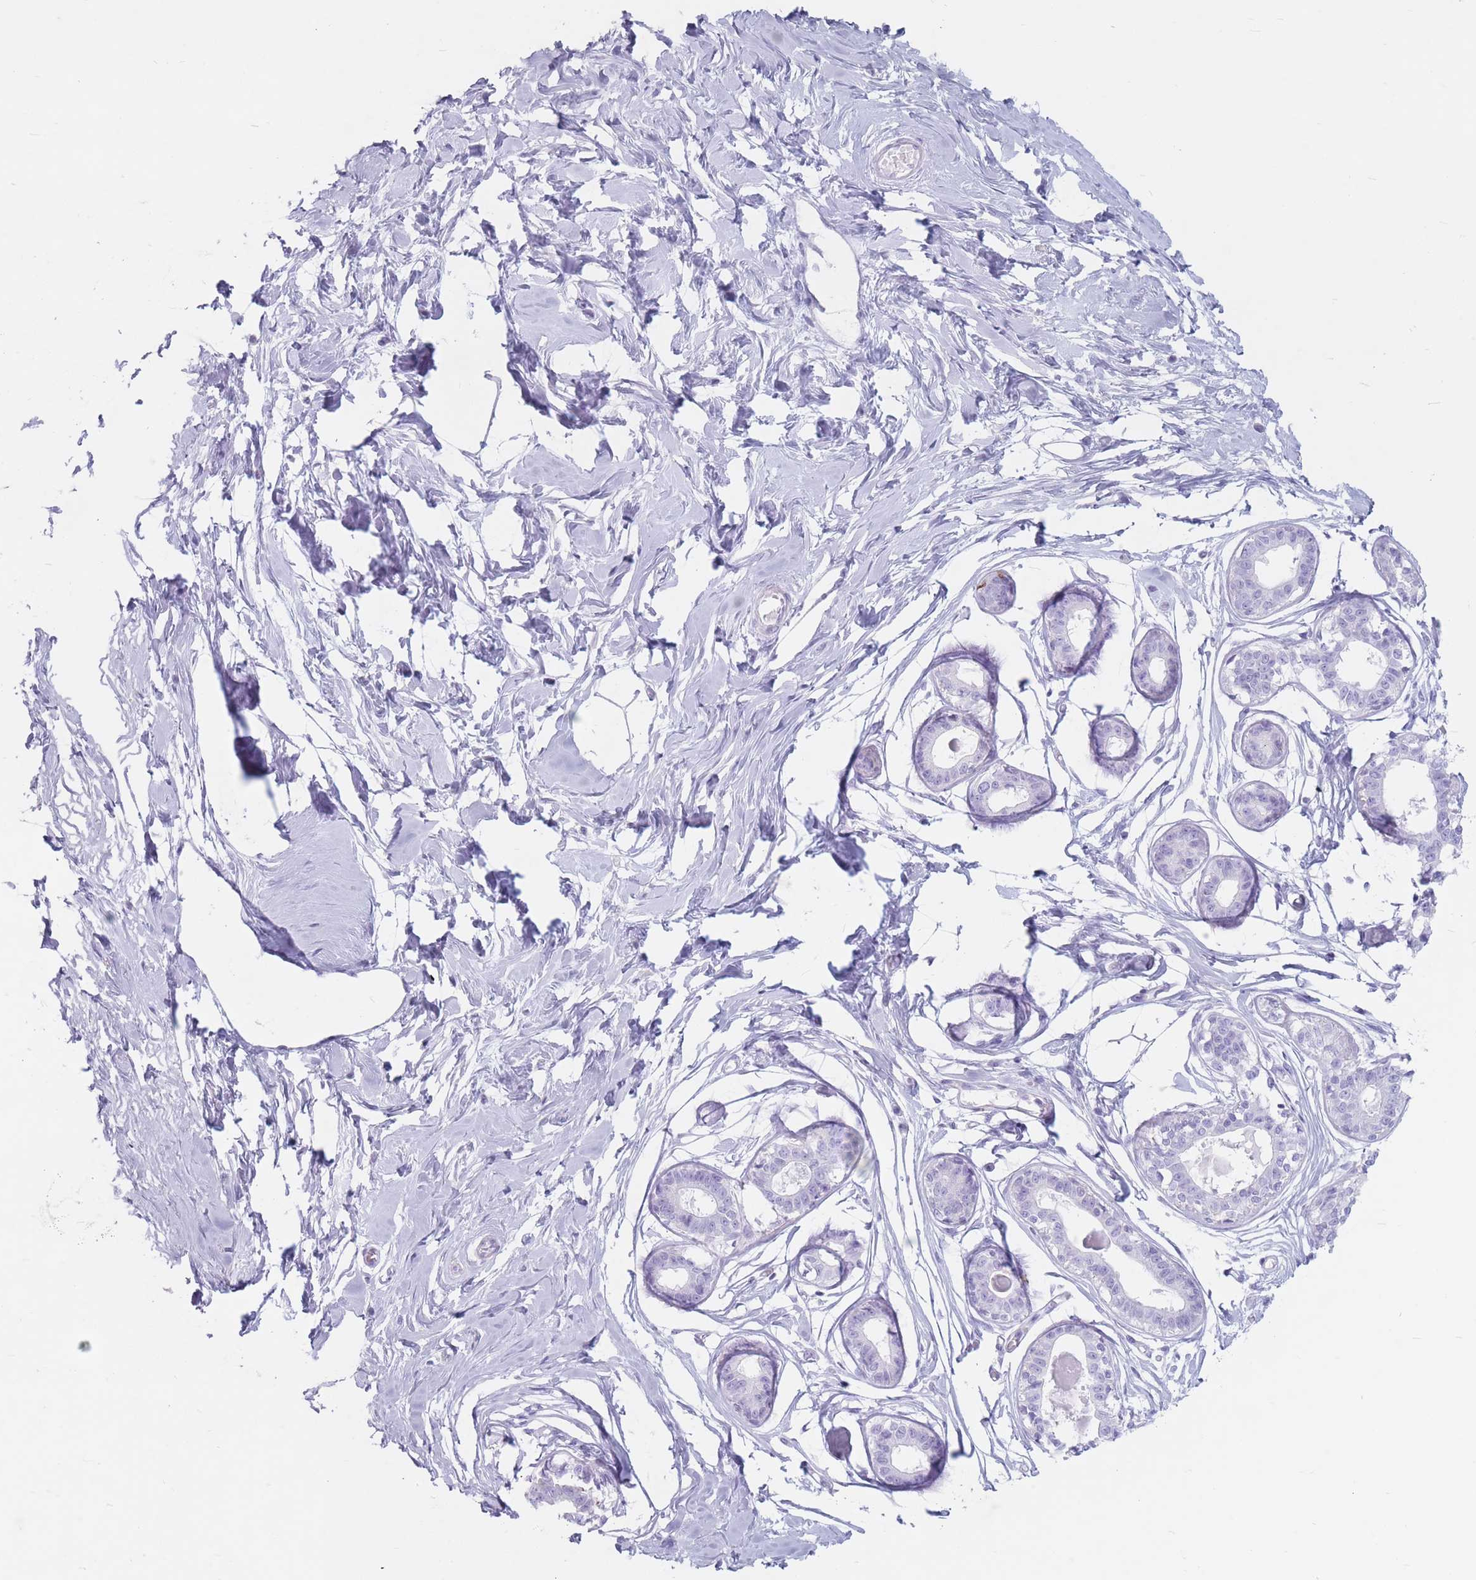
{"staining": {"intensity": "negative", "quantity": "none", "location": "none"}, "tissue": "breast", "cell_type": "Adipocytes", "image_type": "normal", "snomed": [{"axis": "morphology", "description": "Normal tissue, NOS"}, {"axis": "topography", "description": "Breast"}], "caption": "Histopathology image shows no protein positivity in adipocytes of normal breast.", "gene": "ST3GAL5", "patient": {"sex": "female", "age": 45}}